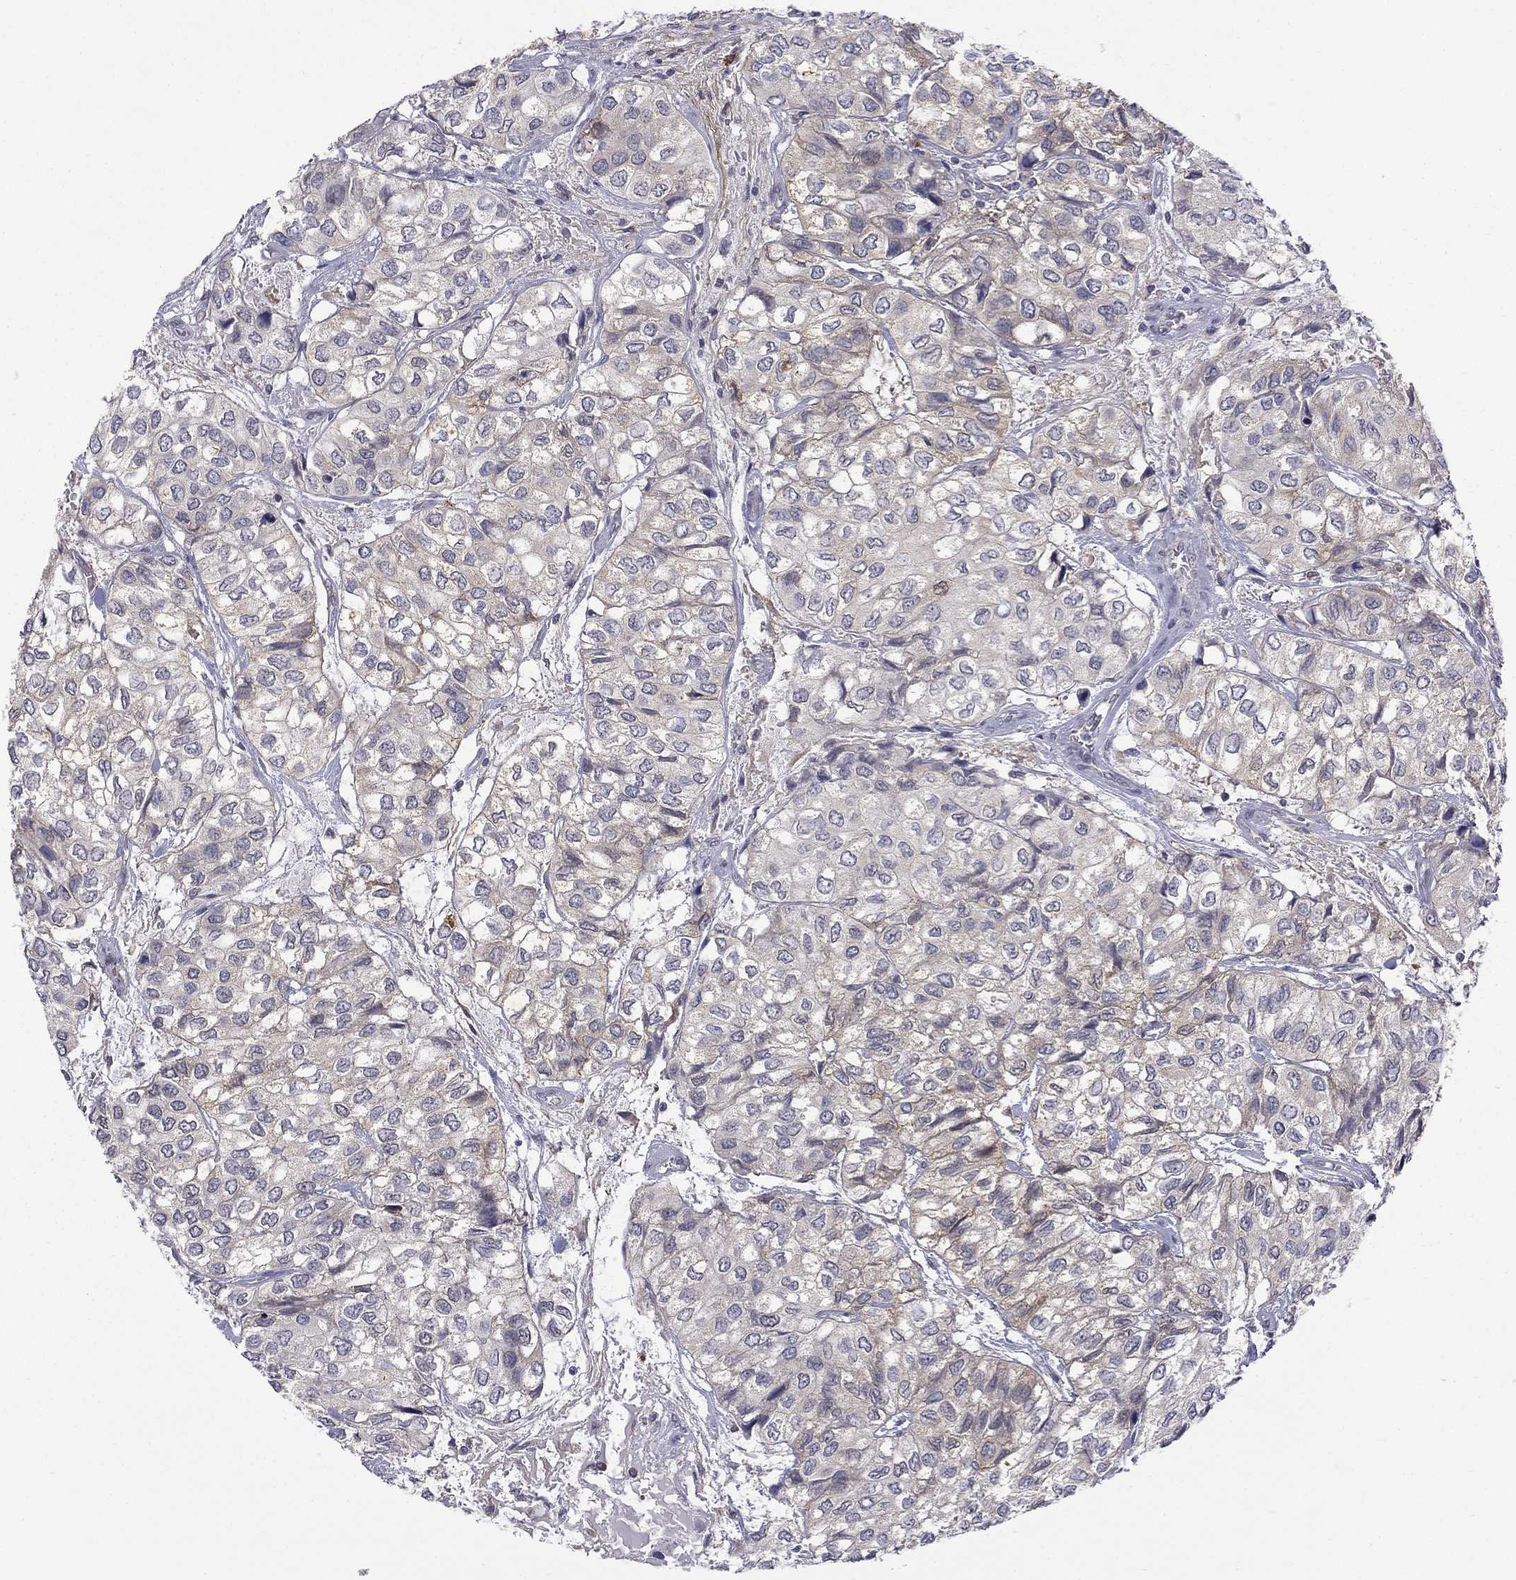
{"staining": {"intensity": "weak", "quantity": ">75%", "location": "cytoplasmic/membranous"}, "tissue": "urothelial cancer", "cell_type": "Tumor cells", "image_type": "cancer", "snomed": [{"axis": "morphology", "description": "Urothelial carcinoma, High grade"}, {"axis": "topography", "description": "Urinary bladder"}], "caption": "A brown stain labels weak cytoplasmic/membranous staining of a protein in urothelial cancer tumor cells.", "gene": "PCBP3", "patient": {"sex": "male", "age": 73}}